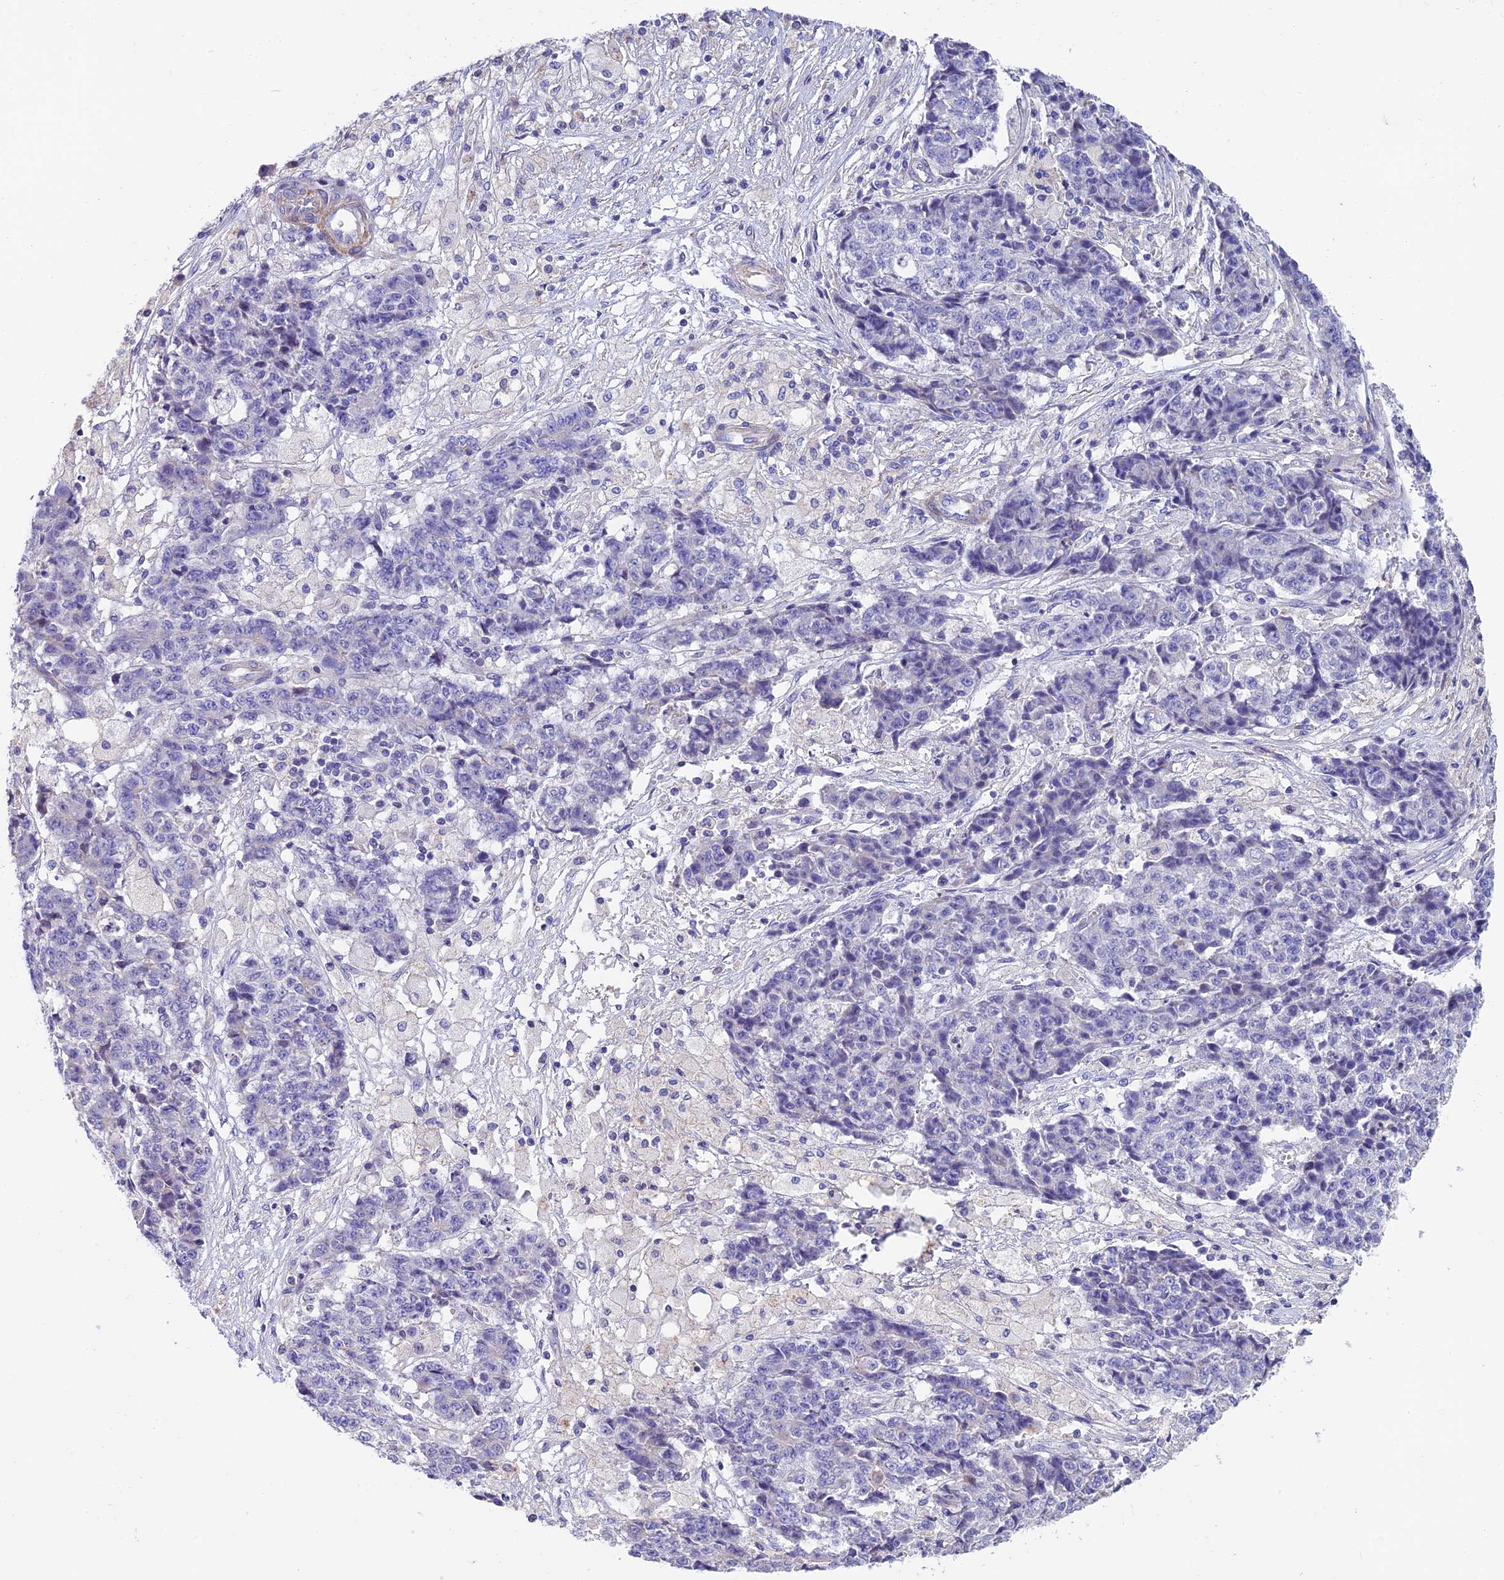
{"staining": {"intensity": "negative", "quantity": "none", "location": "none"}, "tissue": "ovarian cancer", "cell_type": "Tumor cells", "image_type": "cancer", "snomed": [{"axis": "morphology", "description": "Carcinoma, endometroid"}, {"axis": "topography", "description": "Ovary"}], "caption": "IHC of human ovarian cancer reveals no staining in tumor cells.", "gene": "FAM178B", "patient": {"sex": "female", "age": 42}}